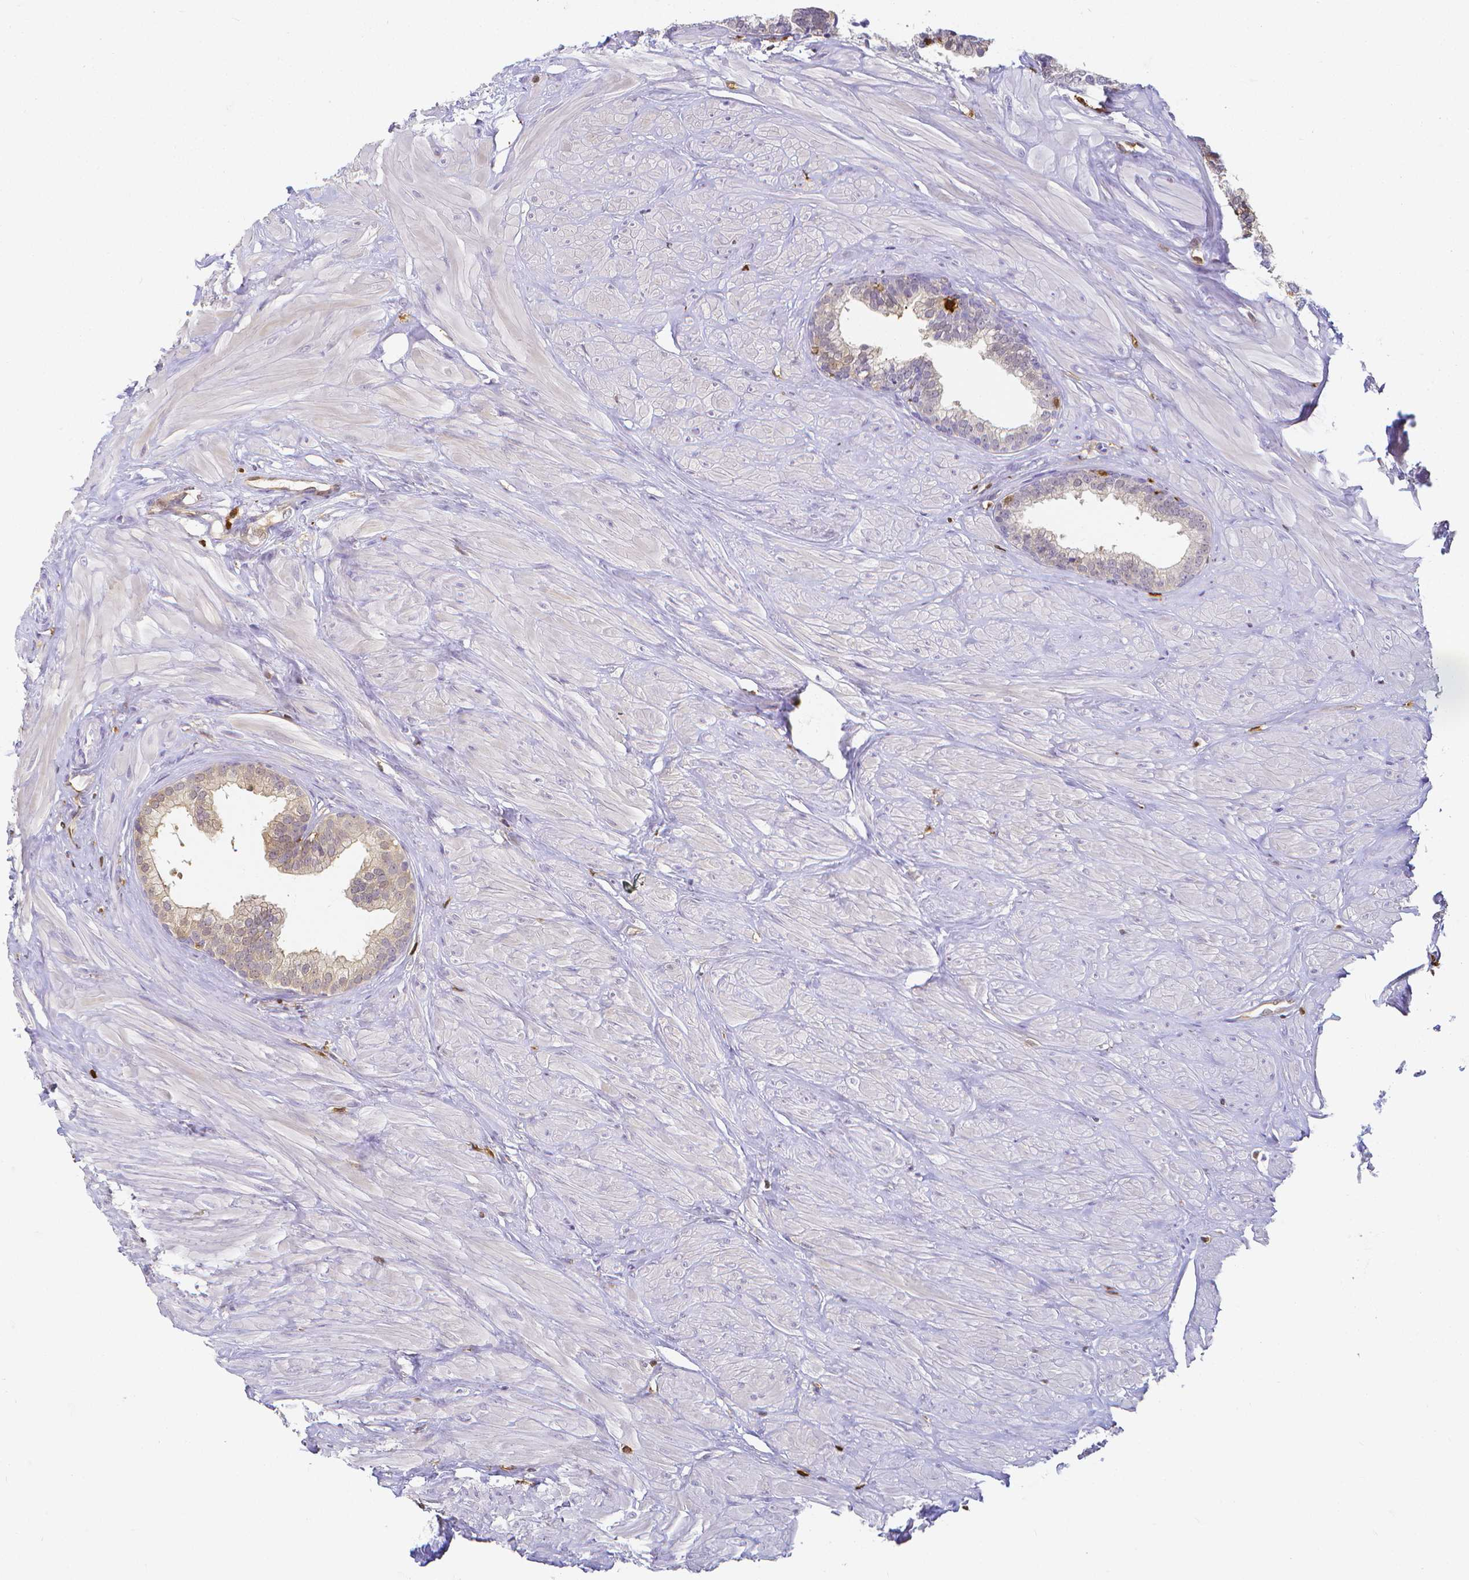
{"staining": {"intensity": "weak", "quantity": "<25%", "location": "cytoplasmic/membranous"}, "tissue": "prostate", "cell_type": "Glandular cells", "image_type": "normal", "snomed": [{"axis": "morphology", "description": "Normal tissue, NOS"}, {"axis": "topography", "description": "Prostate"}, {"axis": "topography", "description": "Peripheral nerve tissue"}], "caption": "Prostate was stained to show a protein in brown. There is no significant expression in glandular cells. (DAB (3,3'-diaminobenzidine) IHC visualized using brightfield microscopy, high magnification).", "gene": "COTL1", "patient": {"sex": "male", "age": 55}}